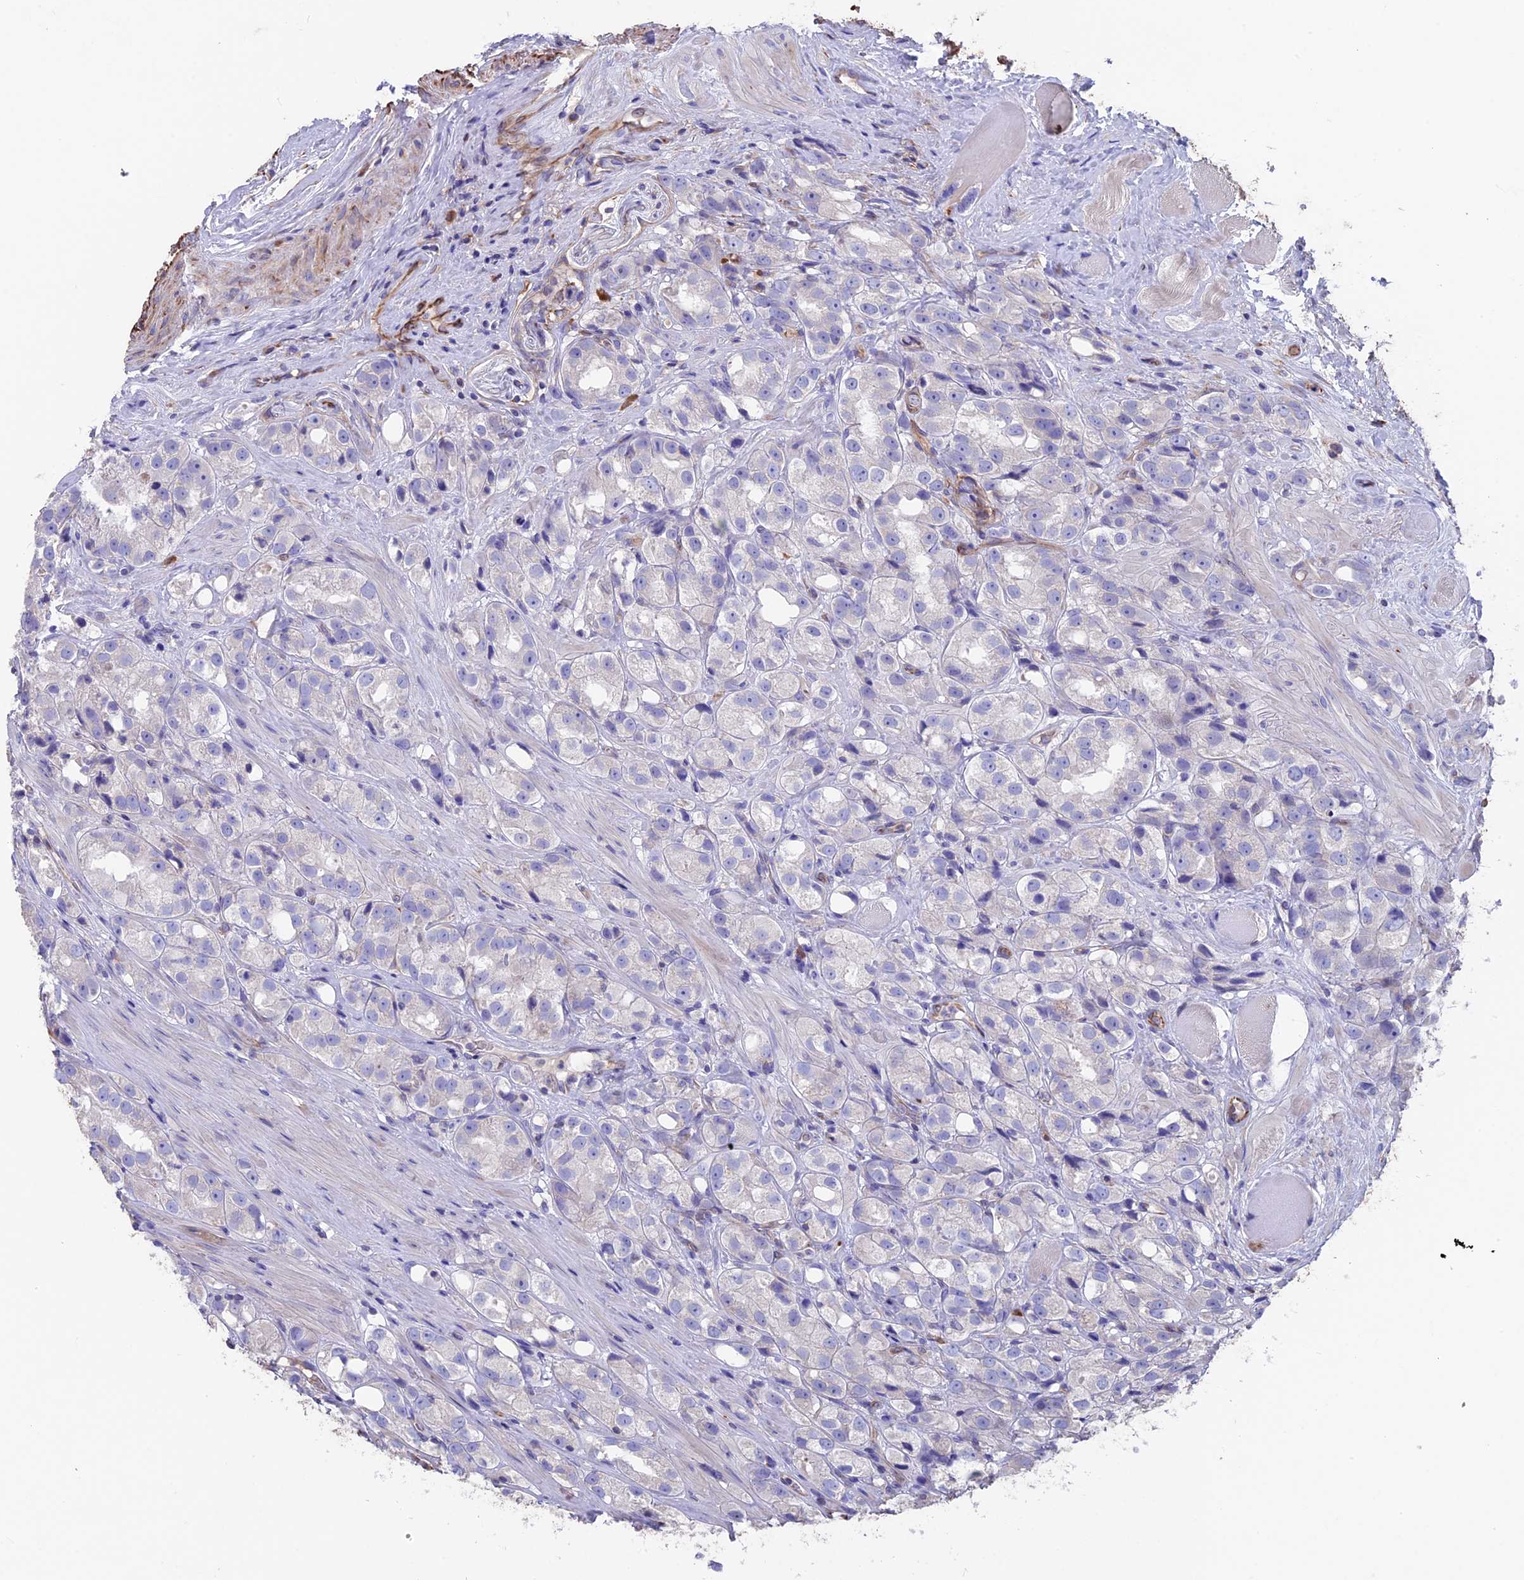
{"staining": {"intensity": "negative", "quantity": "none", "location": "none"}, "tissue": "prostate cancer", "cell_type": "Tumor cells", "image_type": "cancer", "snomed": [{"axis": "morphology", "description": "Adenocarcinoma, NOS"}, {"axis": "topography", "description": "Prostate"}], "caption": "A high-resolution micrograph shows immunohistochemistry (IHC) staining of prostate cancer (adenocarcinoma), which shows no significant positivity in tumor cells.", "gene": "SEH1L", "patient": {"sex": "male", "age": 79}}